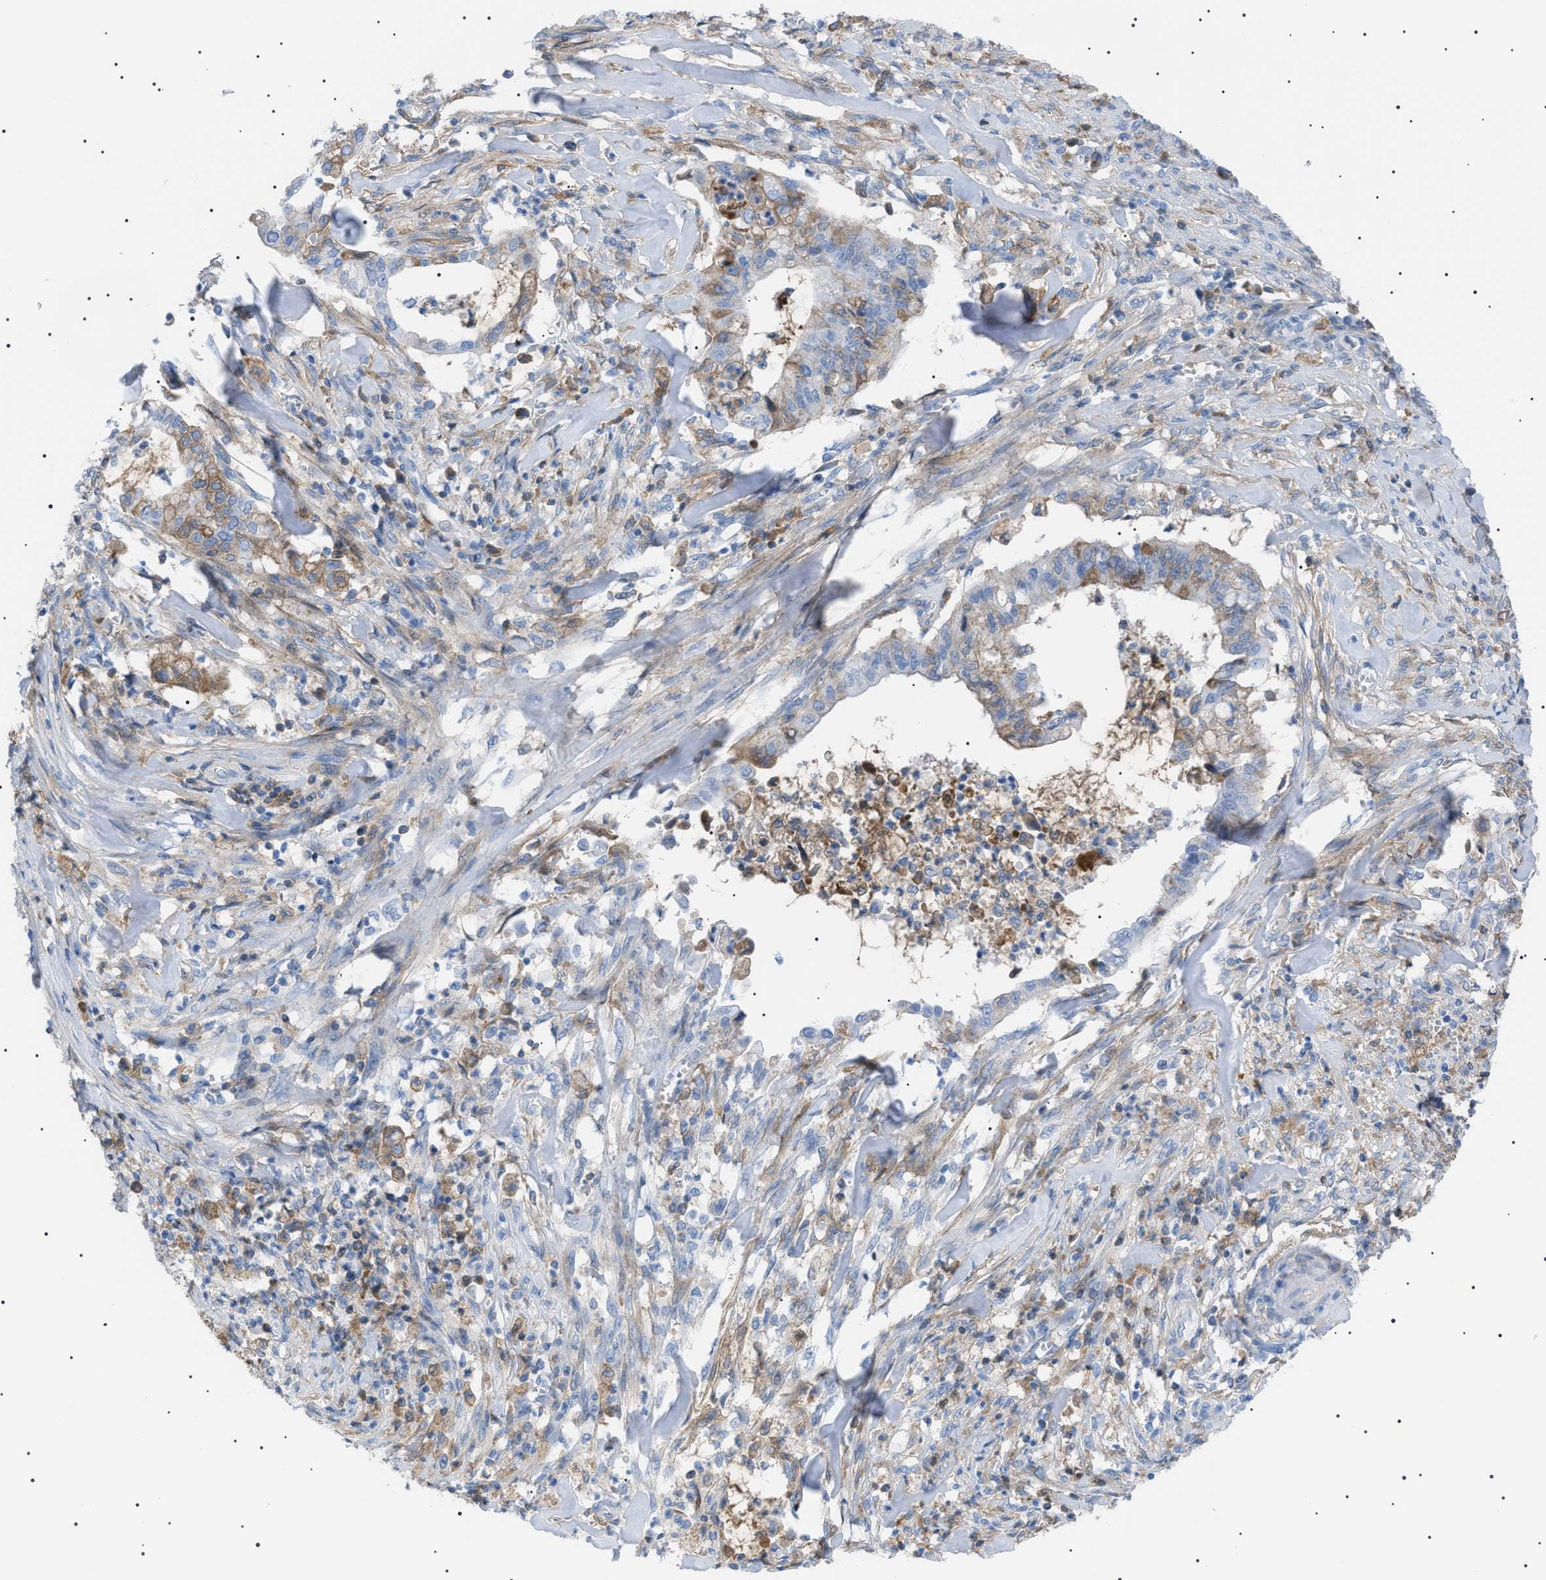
{"staining": {"intensity": "weak", "quantity": ">75%", "location": "cytoplasmic/membranous"}, "tissue": "cervical cancer", "cell_type": "Tumor cells", "image_type": "cancer", "snomed": [{"axis": "morphology", "description": "Adenocarcinoma, NOS"}, {"axis": "topography", "description": "Cervix"}], "caption": "A high-resolution histopathology image shows IHC staining of cervical cancer, which shows weak cytoplasmic/membranous expression in about >75% of tumor cells.", "gene": "LPA", "patient": {"sex": "female", "age": 44}}